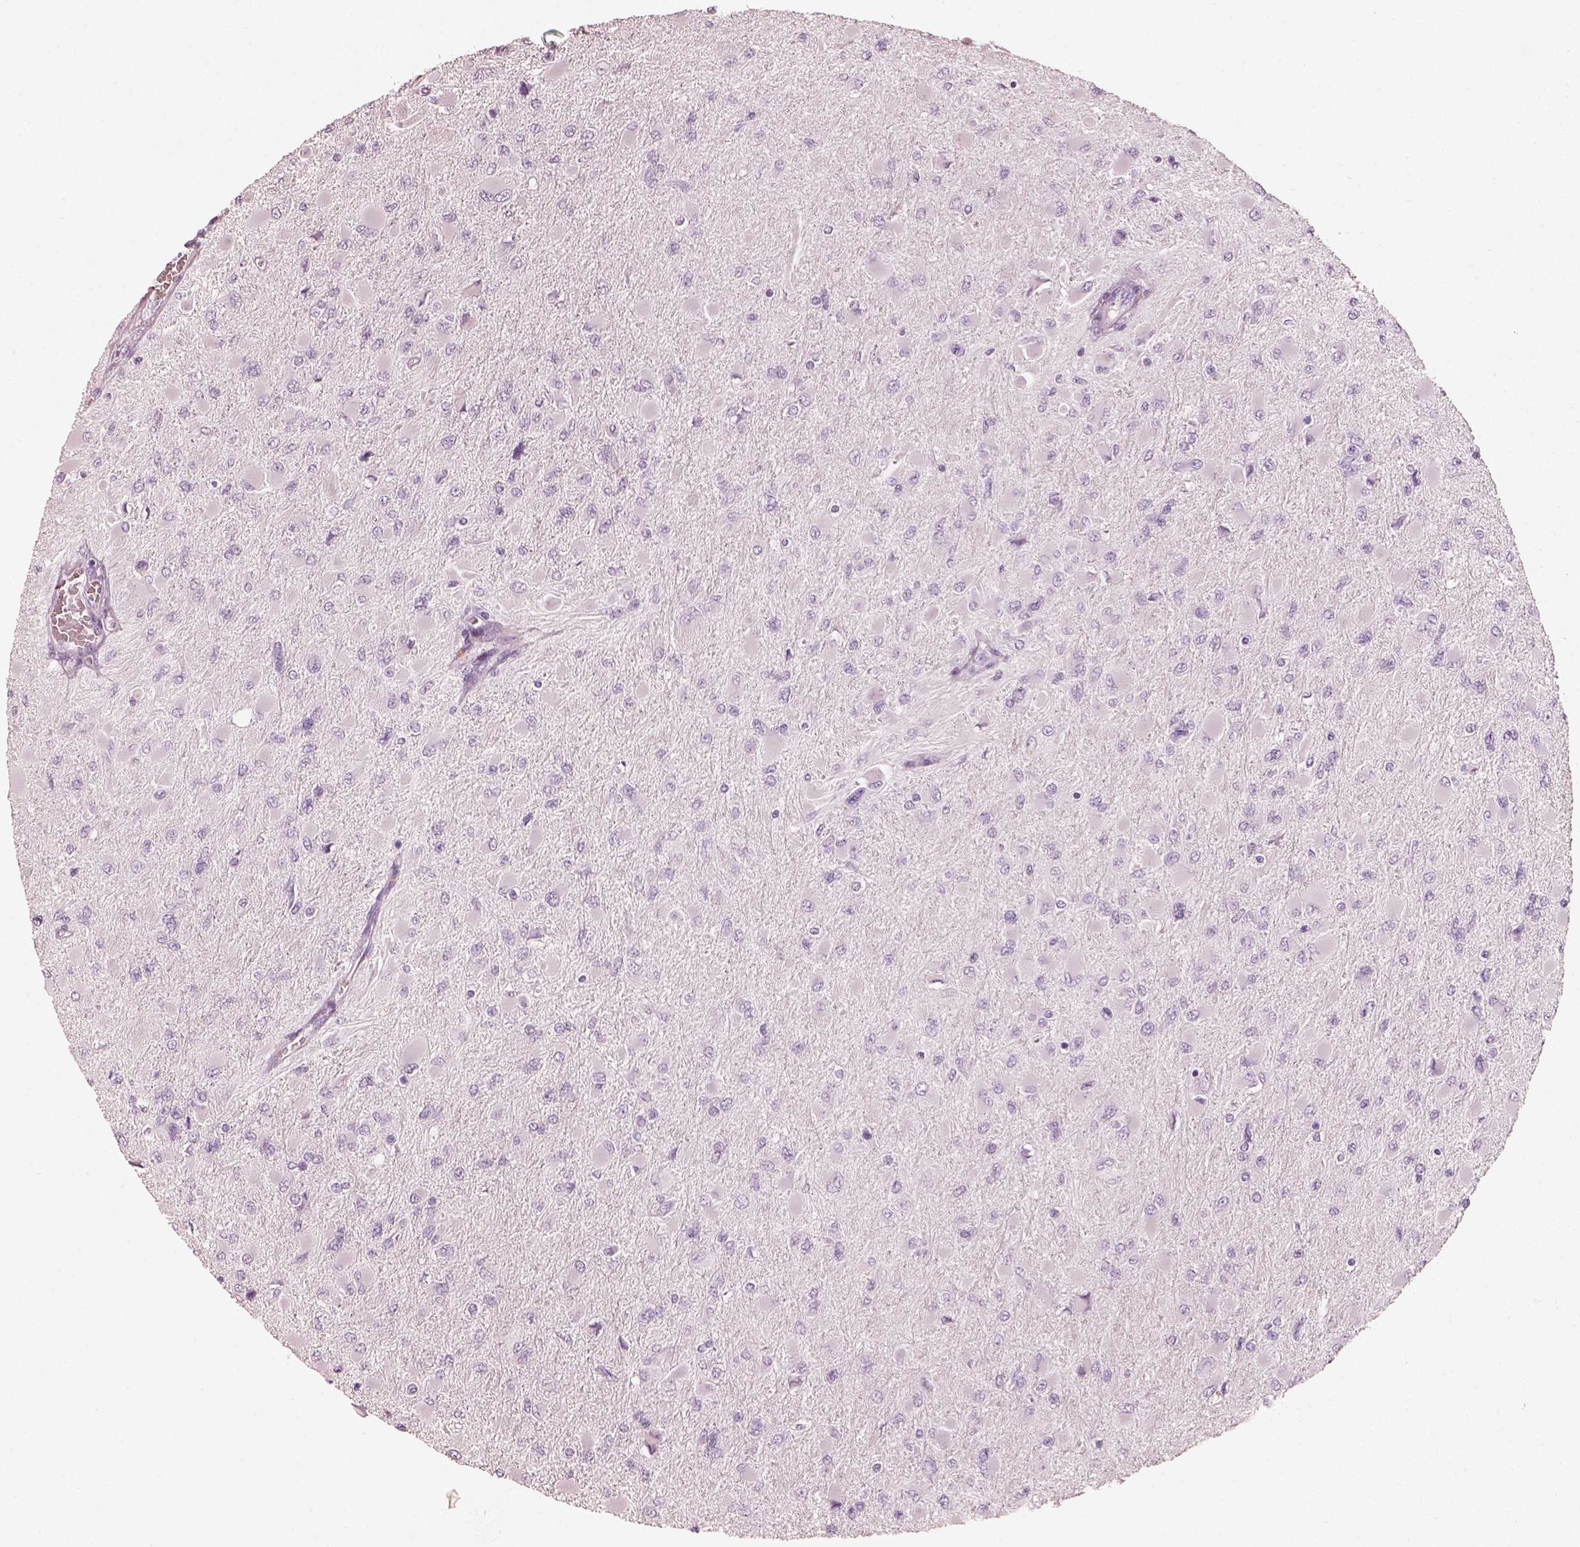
{"staining": {"intensity": "negative", "quantity": "none", "location": "none"}, "tissue": "glioma", "cell_type": "Tumor cells", "image_type": "cancer", "snomed": [{"axis": "morphology", "description": "Glioma, malignant, High grade"}, {"axis": "topography", "description": "Cerebral cortex"}], "caption": "The immunohistochemistry micrograph has no significant staining in tumor cells of malignant glioma (high-grade) tissue.", "gene": "R3HDML", "patient": {"sex": "female", "age": 36}}